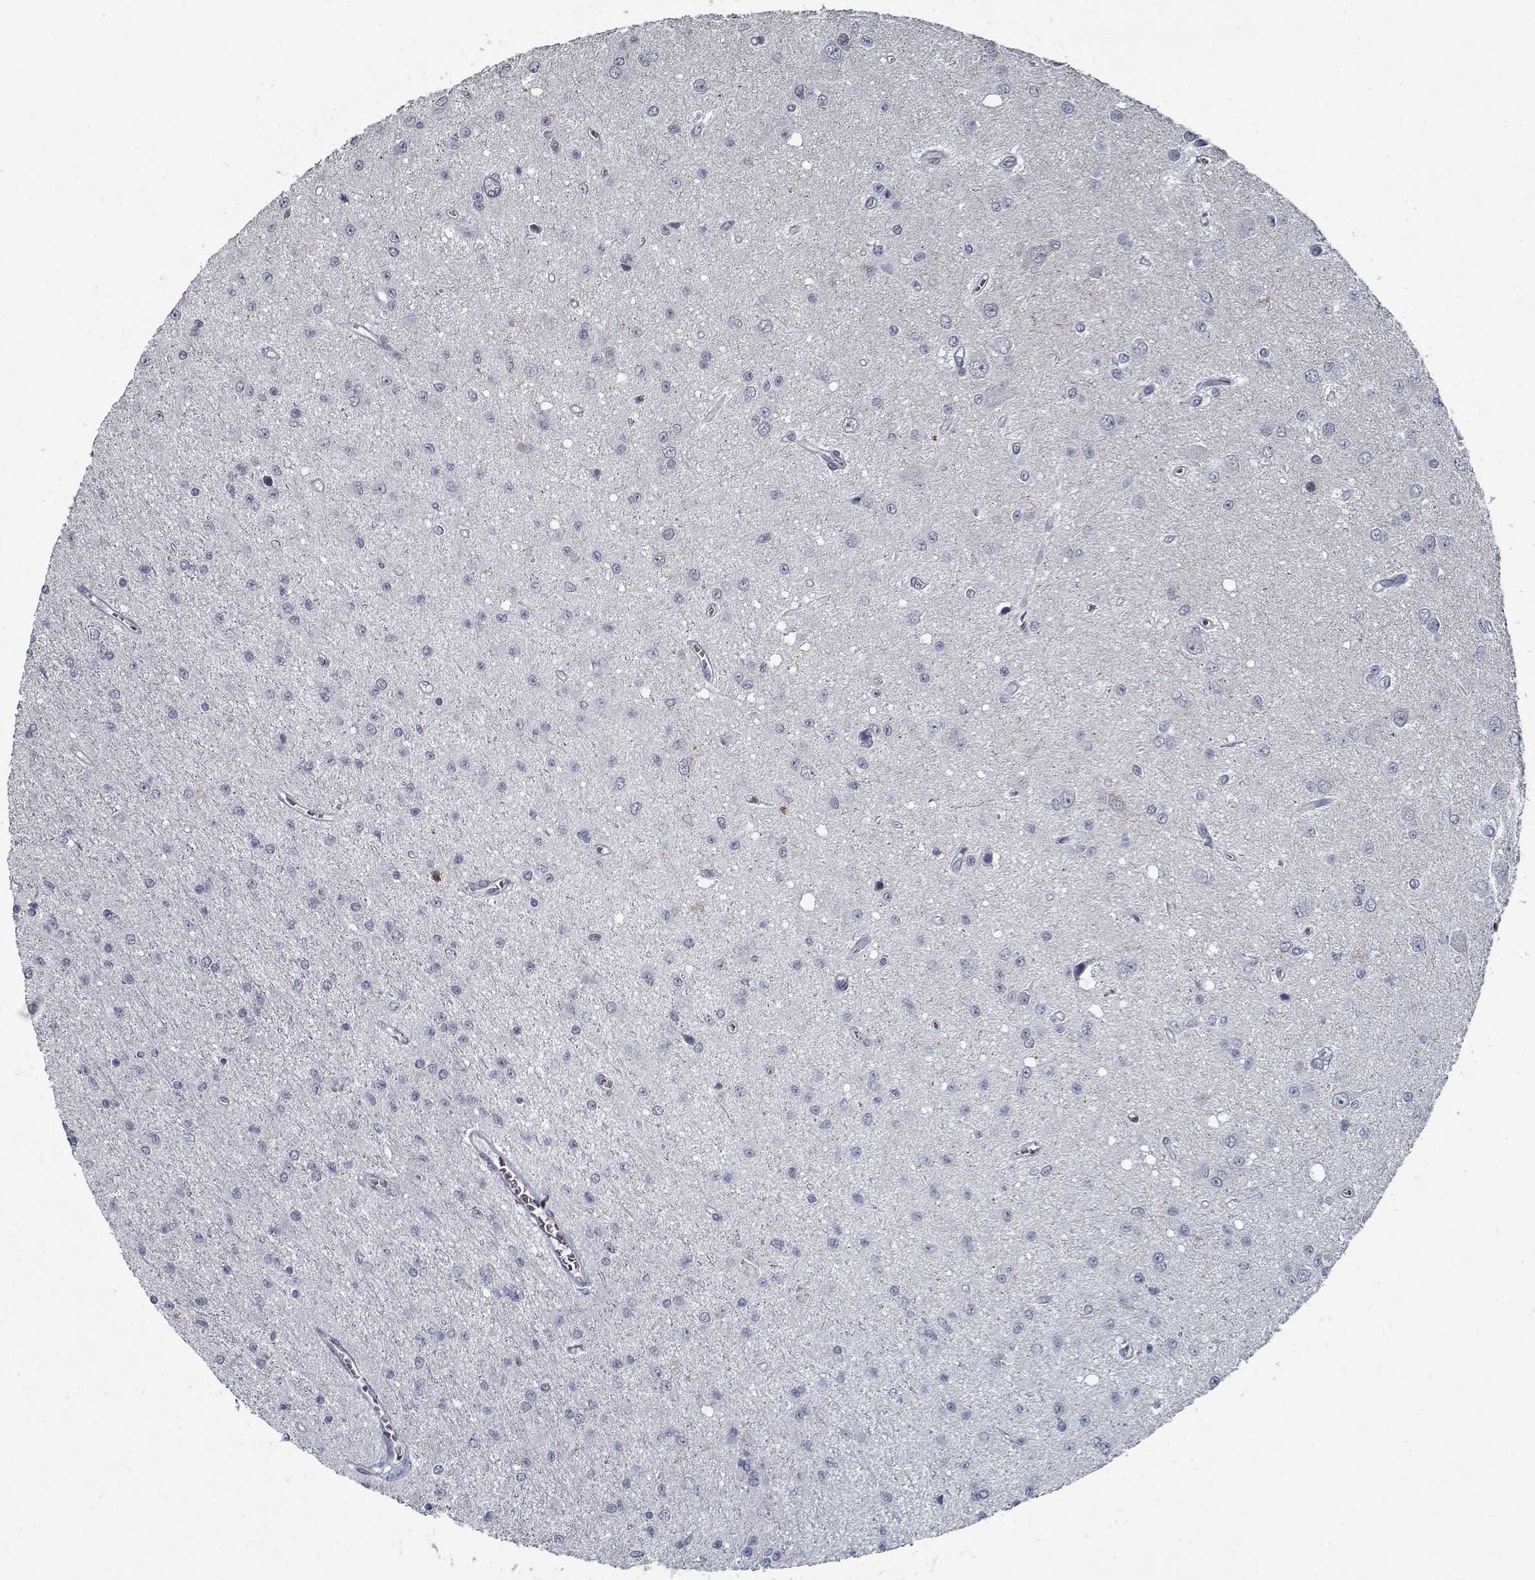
{"staining": {"intensity": "negative", "quantity": "none", "location": "none"}, "tissue": "glioma", "cell_type": "Tumor cells", "image_type": "cancer", "snomed": [{"axis": "morphology", "description": "Glioma, malignant, Low grade"}, {"axis": "topography", "description": "Brain"}], "caption": "An IHC histopathology image of glioma is shown. There is no staining in tumor cells of glioma. Brightfield microscopy of IHC stained with DAB (3,3'-diaminobenzidine) (brown) and hematoxylin (blue), captured at high magnification.", "gene": "GAD2", "patient": {"sex": "female", "age": 45}}